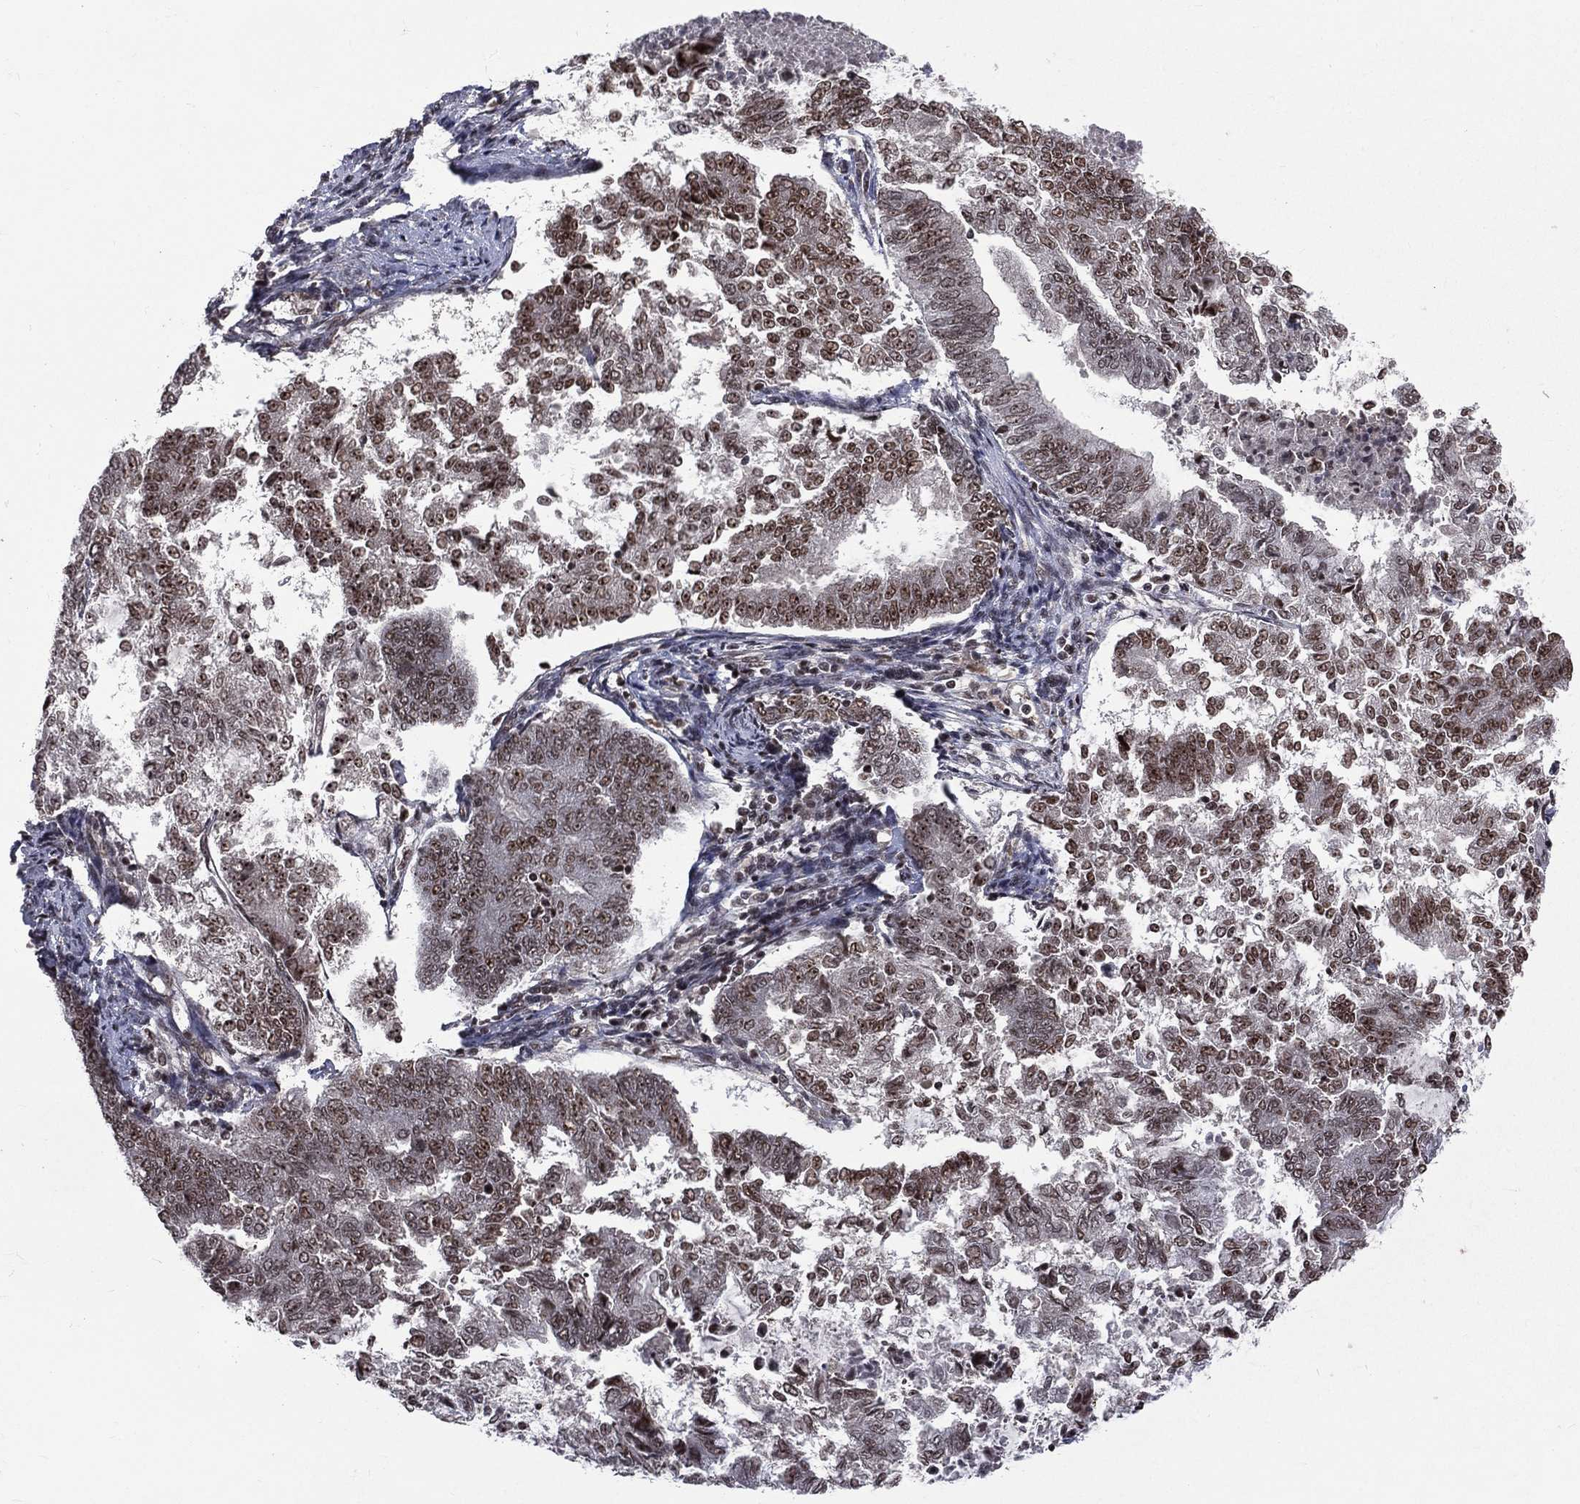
{"staining": {"intensity": "moderate", "quantity": ">75%", "location": "nuclear"}, "tissue": "endometrial cancer", "cell_type": "Tumor cells", "image_type": "cancer", "snomed": [{"axis": "morphology", "description": "Adenocarcinoma, NOS"}, {"axis": "topography", "description": "Endometrium"}], "caption": "Immunohistochemical staining of human endometrial cancer (adenocarcinoma) reveals medium levels of moderate nuclear positivity in approximately >75% of tumor cells.", "gene": "SMC3", "patient": {"sex": "female", "age": 65}}